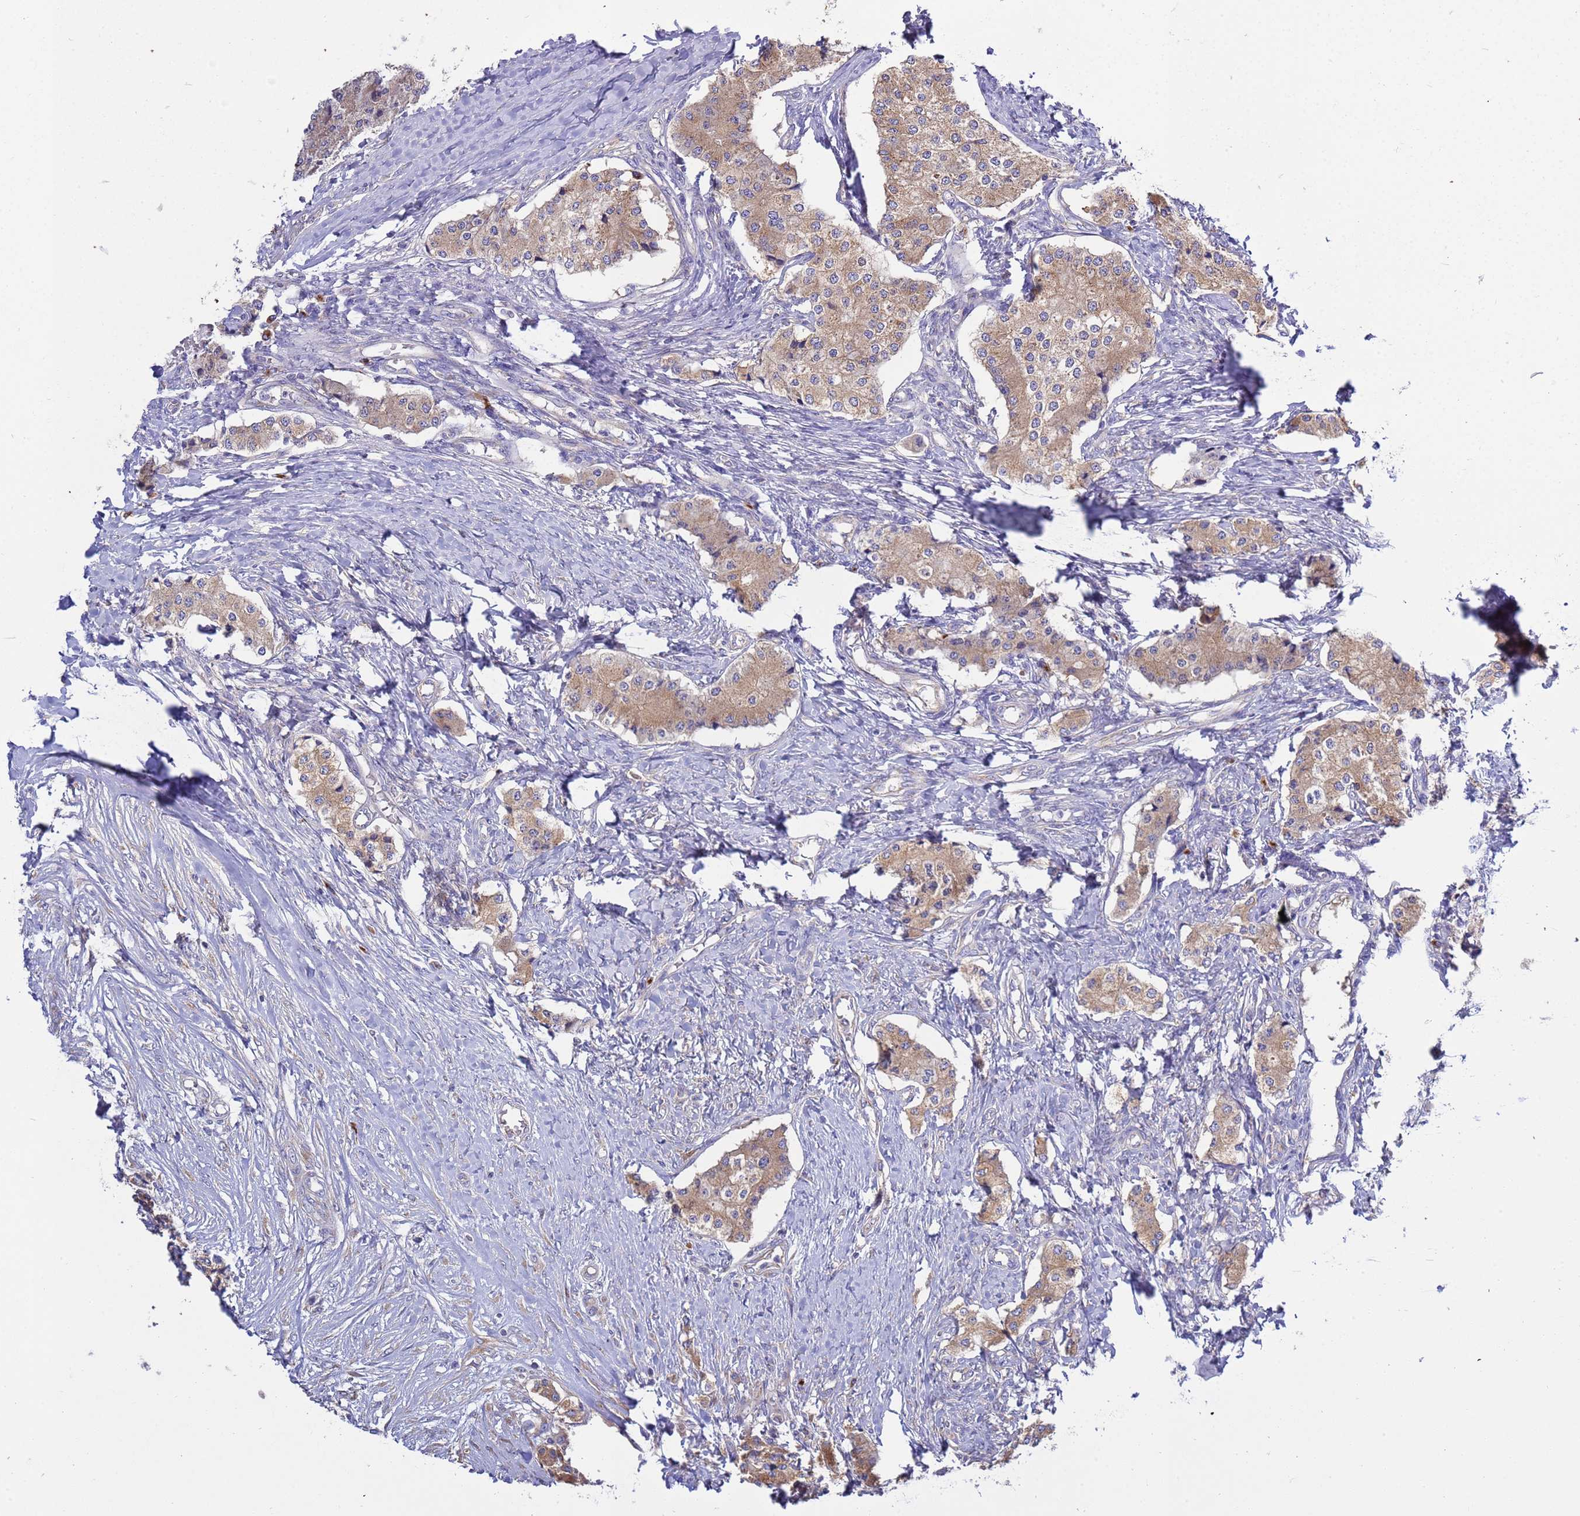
{"staining": {"intensity": "moderate", "quantity": ">75%", "location": "cytoplasmic/membranous"}, "tissue": "carcinoid", "cell_type": "Tumor cells", "image_type": "cancer", "snomed": [{"axis": "morphology", "description": "Carcinoid, malignant, NOS"}, {"axis": "topography", "description": "Colon"}], "caption": "Carcinoid stained with immunohistochemistry (IHC) reveals moderate cytoplasmic/membranous expression in approximately >75% of tumor cells. The staining was performed using DAB (3,3'-diaminobenzidine) to visualize the protein expression in brown, while the nuclei were stained in blue with hematoxylin (Magnification: 20x).", "gene": "ANAPC1", "patient": {"sex": "female", "age": 52}}